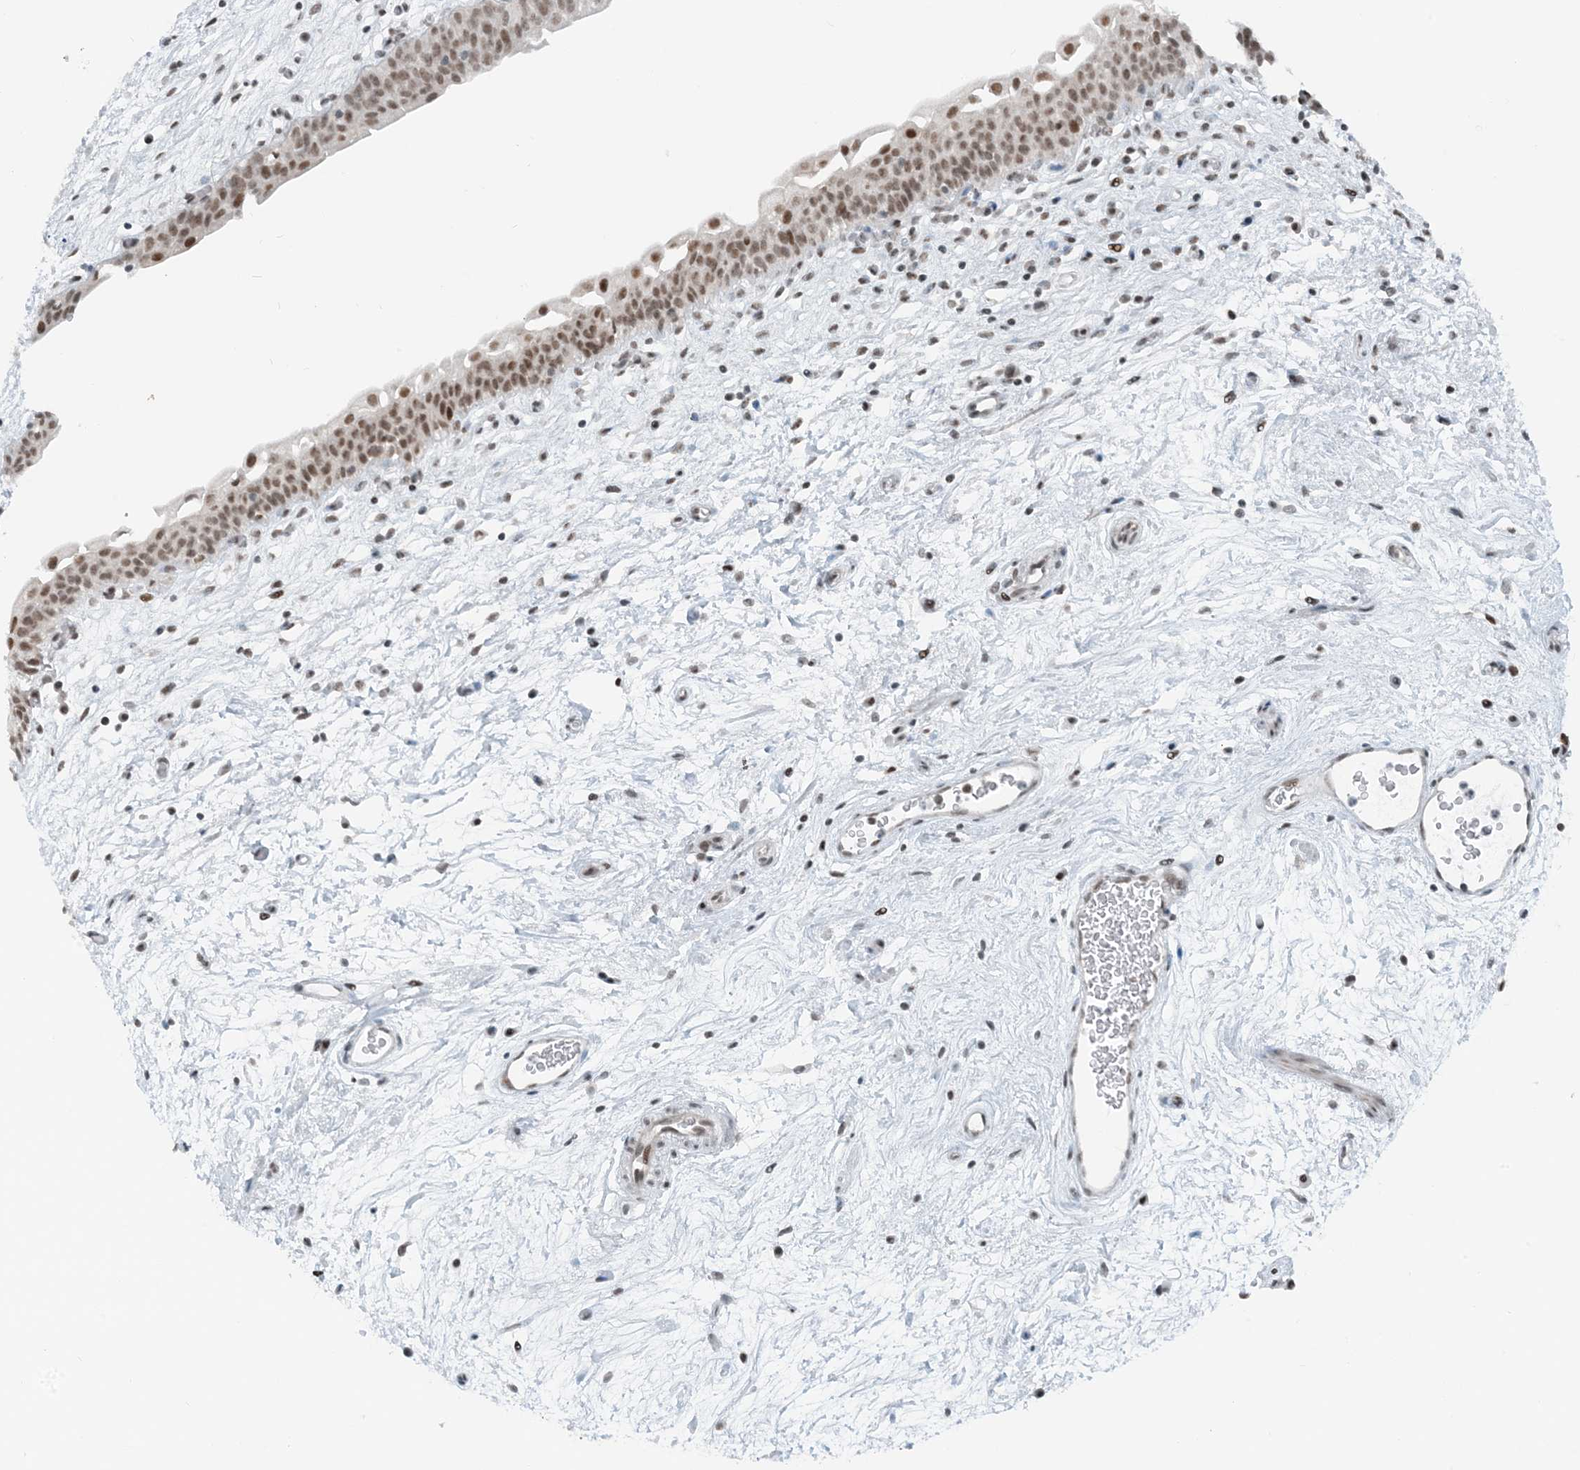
{"staining": {"intensity": "moderate", "quantity": ">75%", "location": "nuclear"}, "tissue": "urinary bladder", "cell_type": "Urothelial cells", "image_type": "normal", "snomed": [{"axis": "morphology", "description": "Normal tissue, NOS"}, {"axis": "topography", "description": "Urinary bladder"}], "caption": "DAB (3,3'-diaminobenzidine) immunohistochemical staining of unremarkable human urinary bladder reveals moderate nuclear protein positivity in approximately >75% of urothelial cells.", "gene": "ZNF500", "patient": {"sex": "male", "age": 83}}